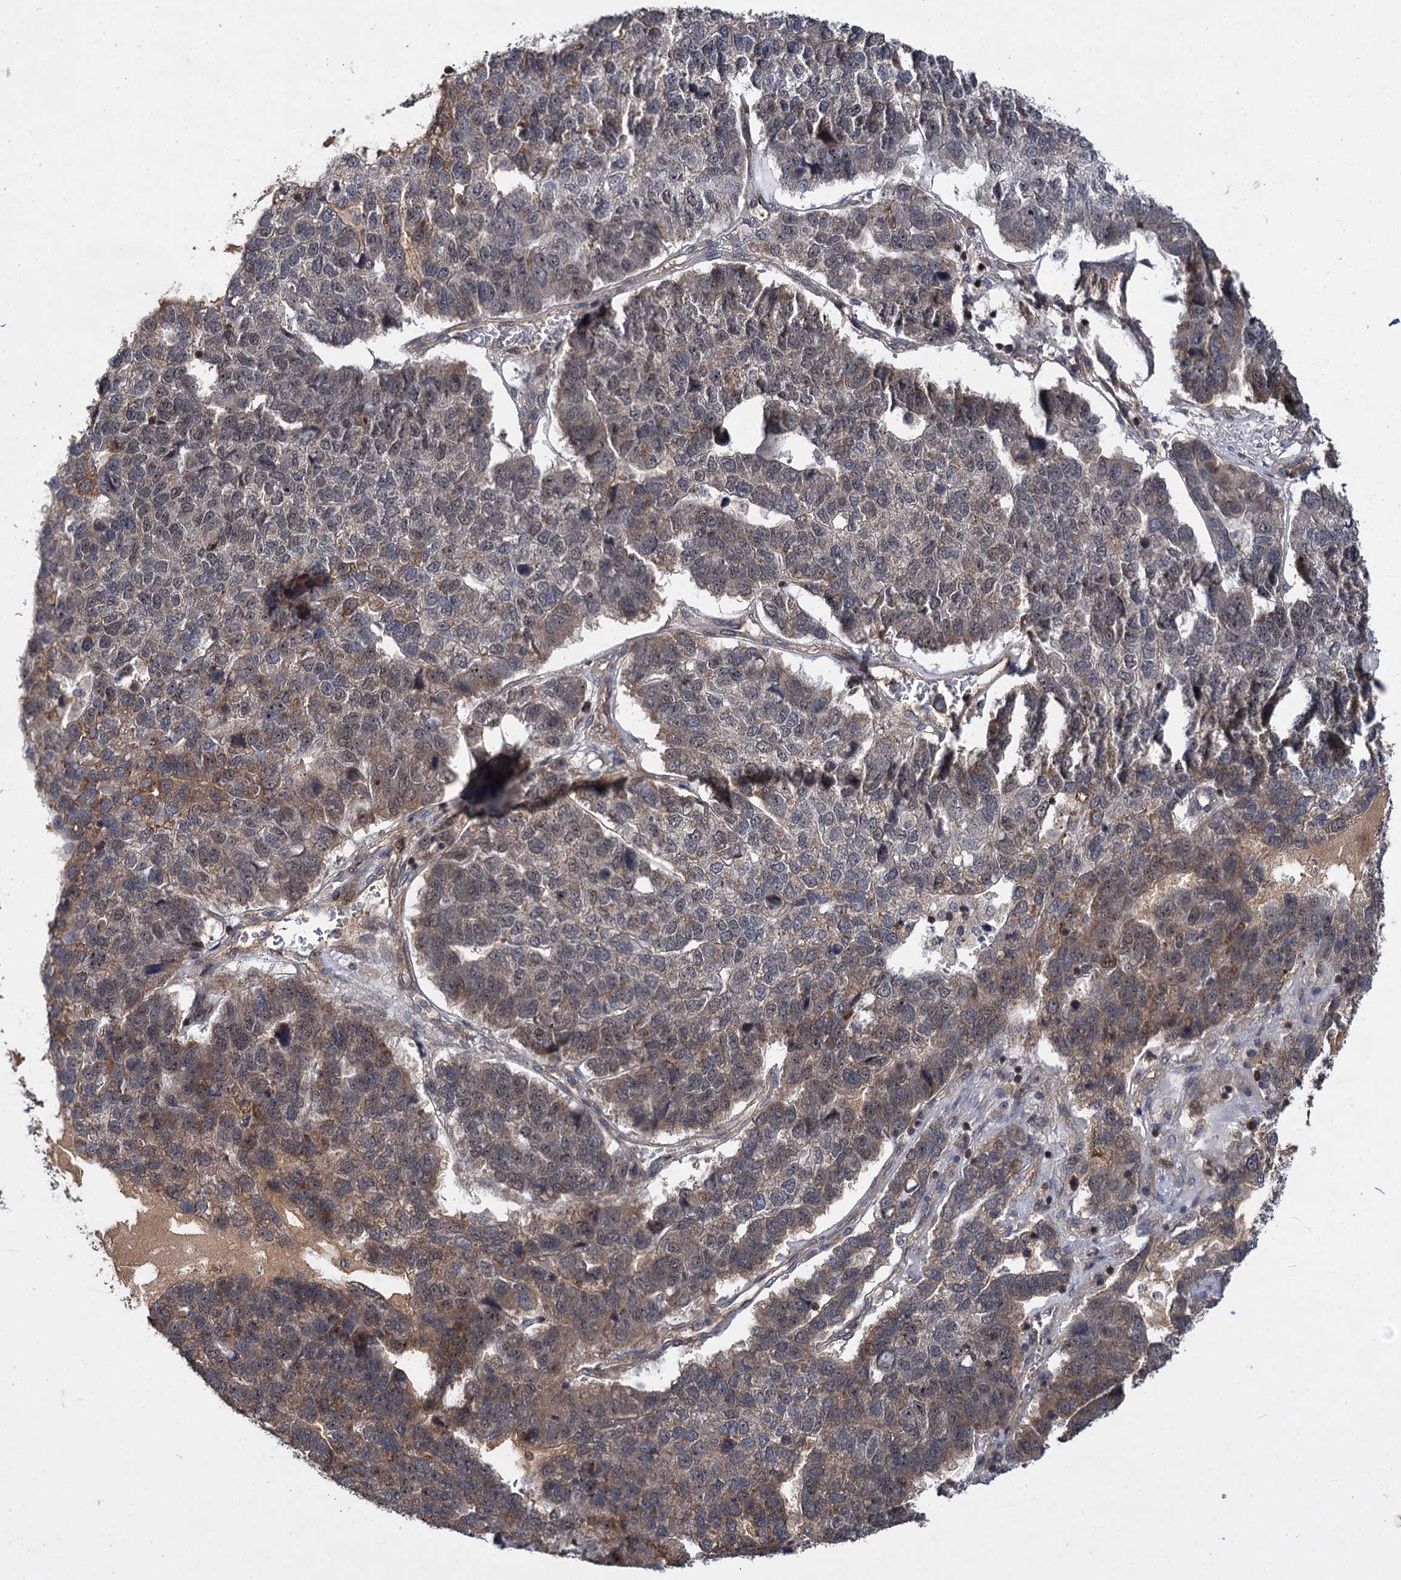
{"staining": {"intensity": "weak", "quantity": "25%-75%", "location": "cytoplasmic/membranous"}, "tissue": "pancreatic cancer", "cell_type": "Tumor cells", "image_type": "cancer", "snomed": [{"axis": "morphology", "description": "Adenocarcinoma, NOS"}, {"axis": "topography", "description": "Pancreas"}], "caption": "Brown immunohistochemical staining in pancreatic adenocarcinoma displays weak cytoplasmic/membranous positivity in about 25%-75% of tumor cells.", "gene": "ABLIM1", "patient": {"sex": "female", "age": 61}}